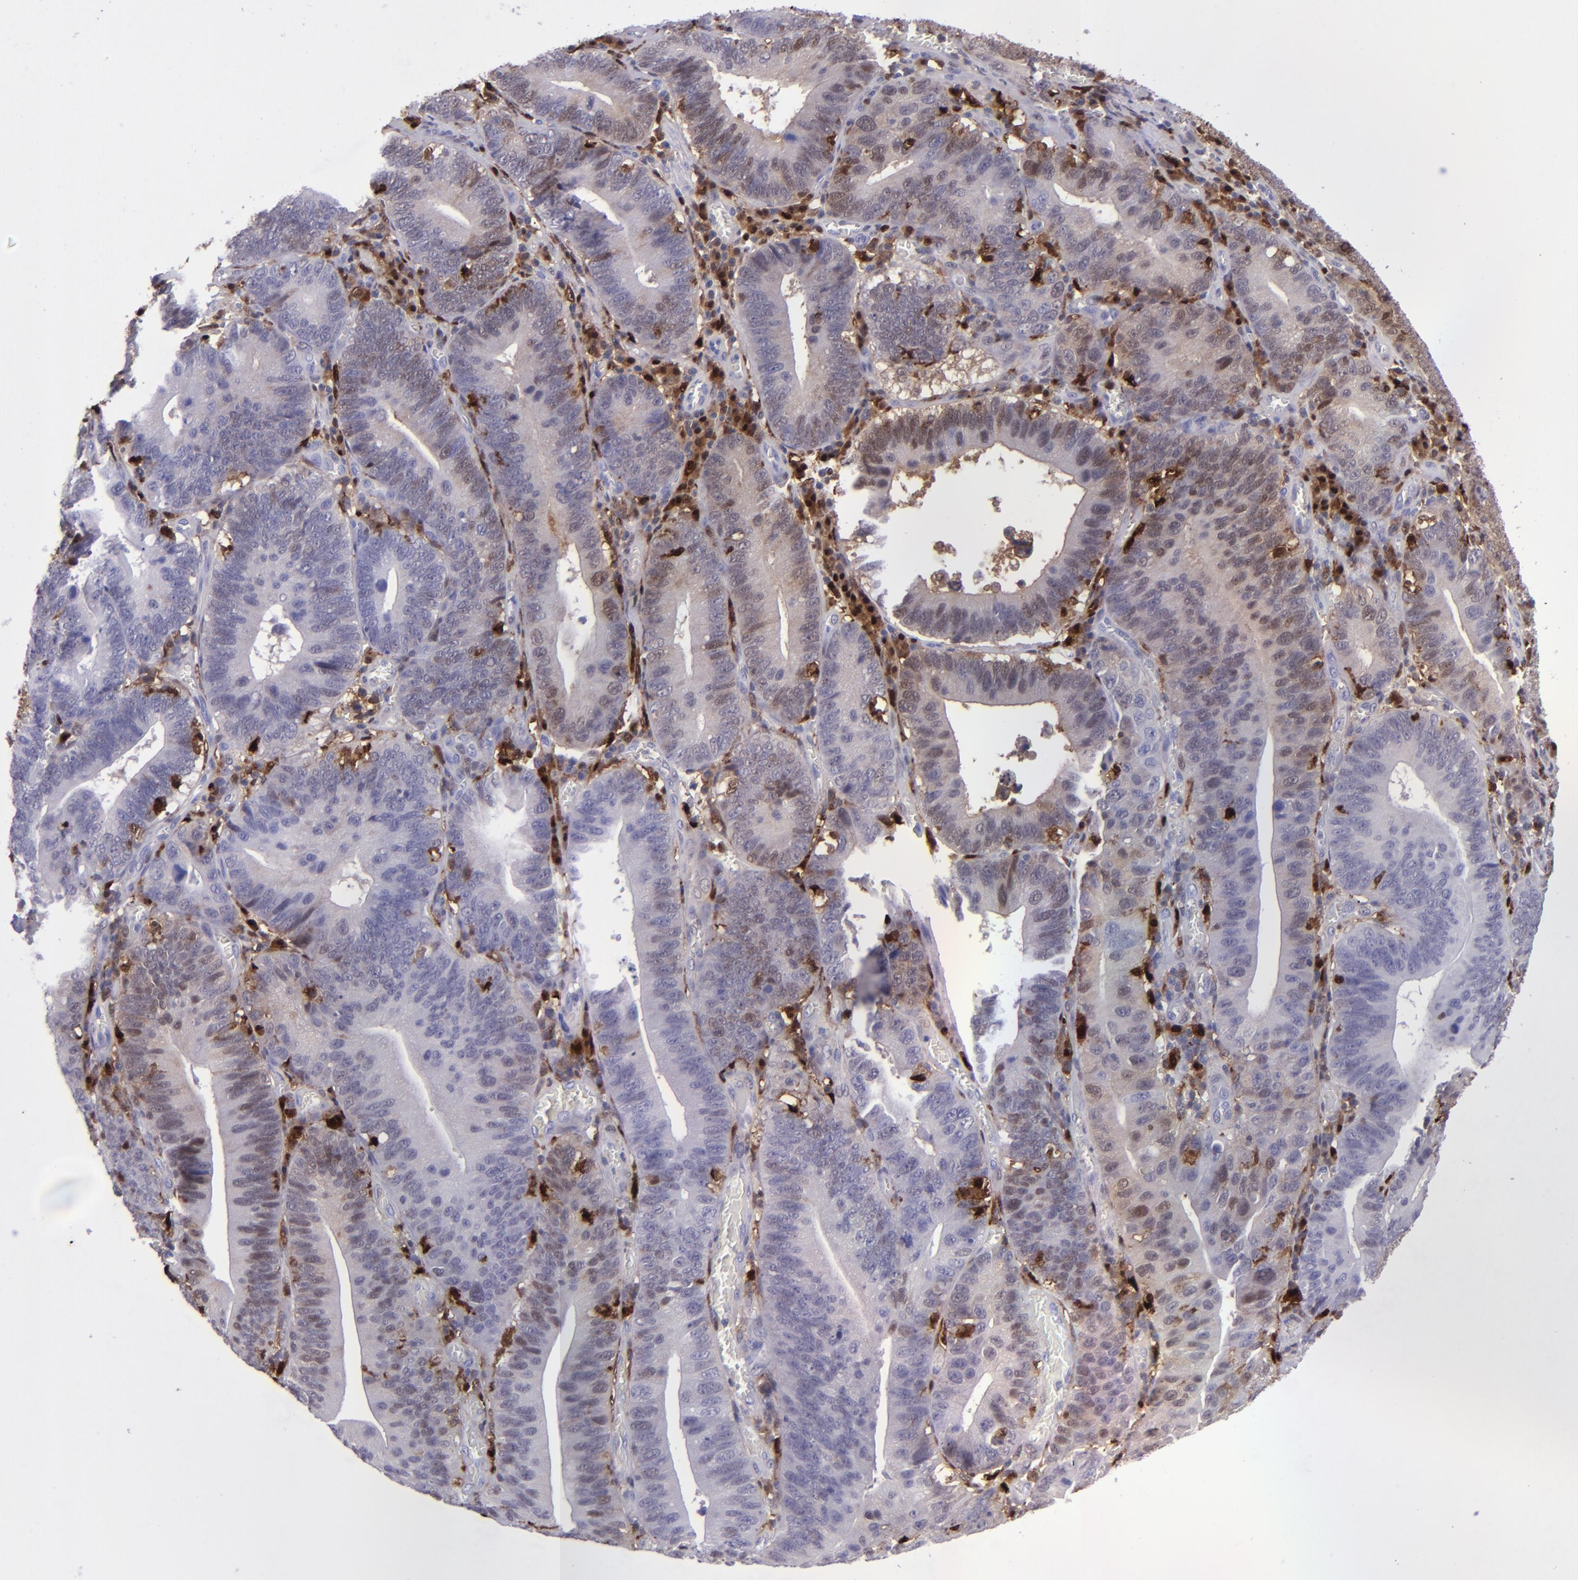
{"staining": {"intensity": "weak", "quantity": "<25%", "location": "cytoplasmic/membranous"}, "tissue": "stomach cancer", "cell_type": "Tumor cells", "image_type": "cancer", "snomed": [{"axis": "morphology", "description": "Adenocarcinoma, NOS"}, {"axis": "topography", "description": "Stomach"}, {"axis": "topography", "description": "Gastric cardia"}], "caption": "There is no significant expression in tumor cells of adenocarcinoma (stomach).", "gene": "TYMP", "patient": {"sex": "male", "age": 59}}